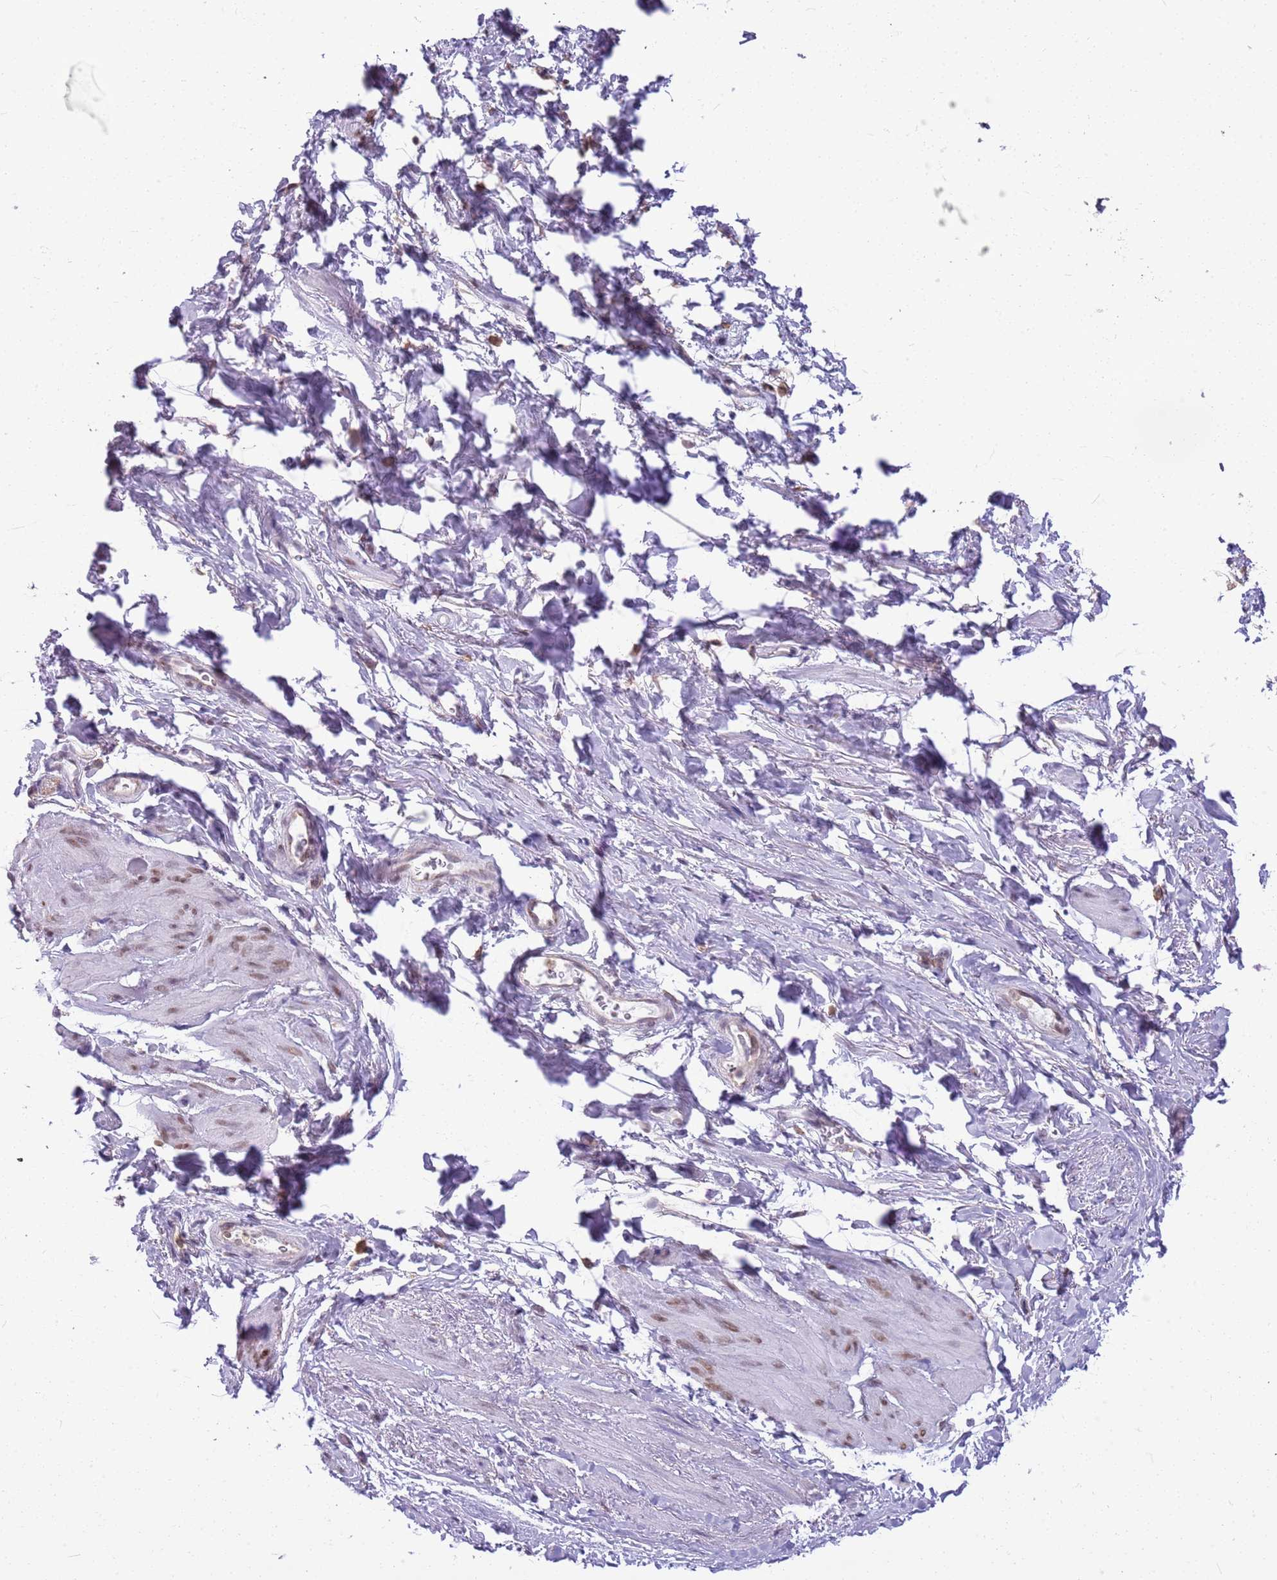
{"staining": {"intensity": "moderate", "quantity": "25%-75%", "location": "nuclear"}, "tissue": "smooth muscle", "cell_type": "Smooth muscle cells", "image_type": "normal", "snomed": [{"axis": "morphology", "description": "Normal tissue, NOS"}, {"axis": "topography", "description": "Smooth muscle"}, {"axis": "topography", "description": "Peripheral nerve tissue"}], "caption": "Moderate nuclear staining is appreciated in approximately 25%-75% of smooth muscle cells in normal smooth muscle.", "gene": "DHX32", "patient": {"sex": "male", "age": 69}}